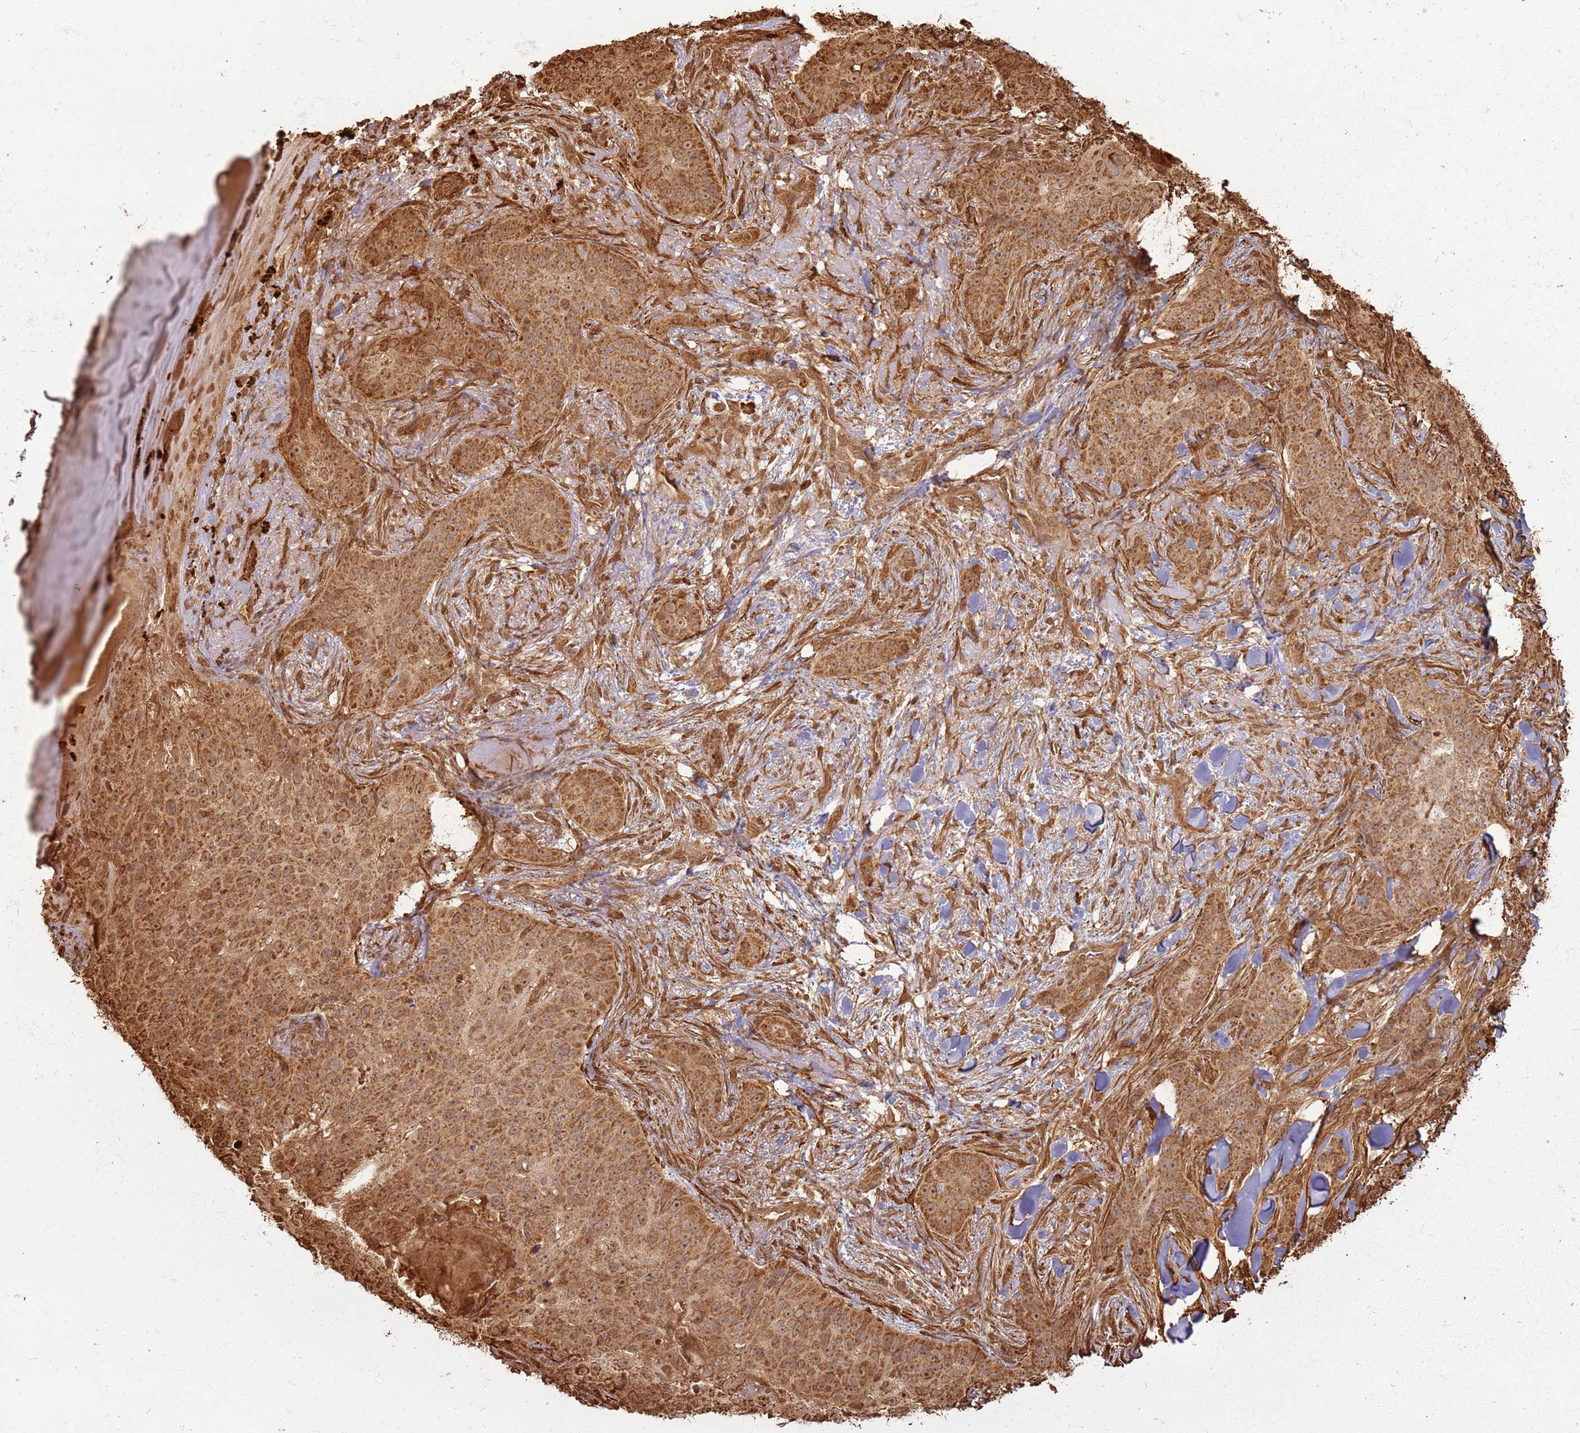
{"staining": {"intensity": "moderate", "quantity": ">75%", "location": "cytoplasmic/membranous,nuclear"}, "tissue": "skin cancer", "cell_type": "Tumor cells", "image_type": "cancer", "snomed": [{"axis": "morphology", "description": "Basal cell carcinoma"}, {"axis": "topography", "description": "Skin"}], "caption": "An image showing moderate cytoplasmic/membranous and nuclear staining in approximately >75% of tumor cells in skin cancer (basal cell carcinoma), as visualized by brown immunohistochemical staining.", "gene": "DDX59", "patient": {"sex": "female", "age": 92}}